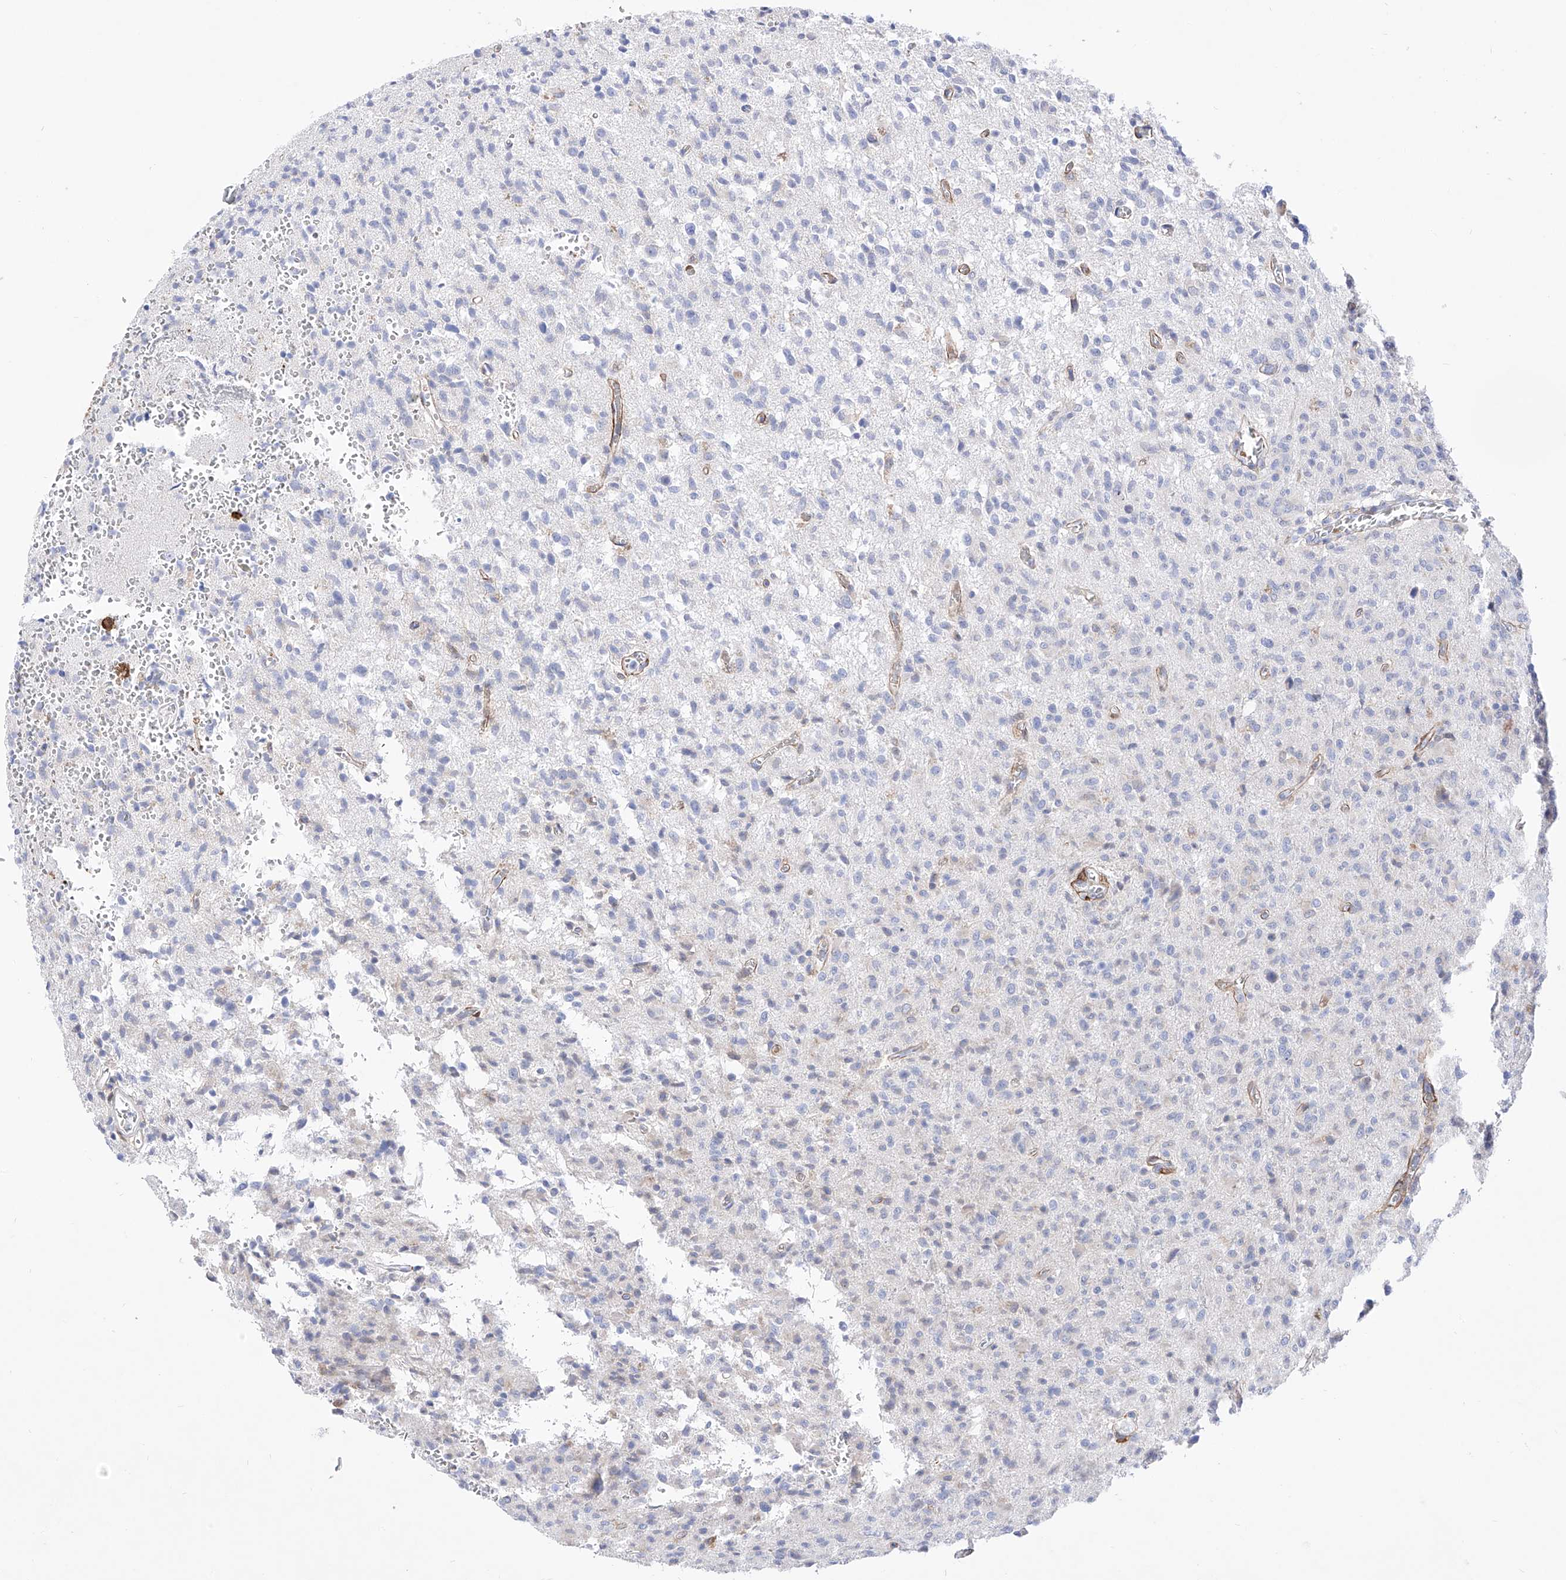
{"staining": {"intensity": "negative", "quantity": "none", "location": "none"}, "tissue": "glioma", "cell_type": "Tumor cells", "image_type": "cancer", "snomed": [{"axis": "morphology", "description": "Glioma, malignant, High grade"}, {"axis": "topography", "description": "Brain"}], "caption": "High power microscopy photomicrograph of an IHC histopathology image of glioma, revealing no significant expression in tumor cells.", "gene": "LCLAT1", "patient": {"sex": "female", "age": 57}}